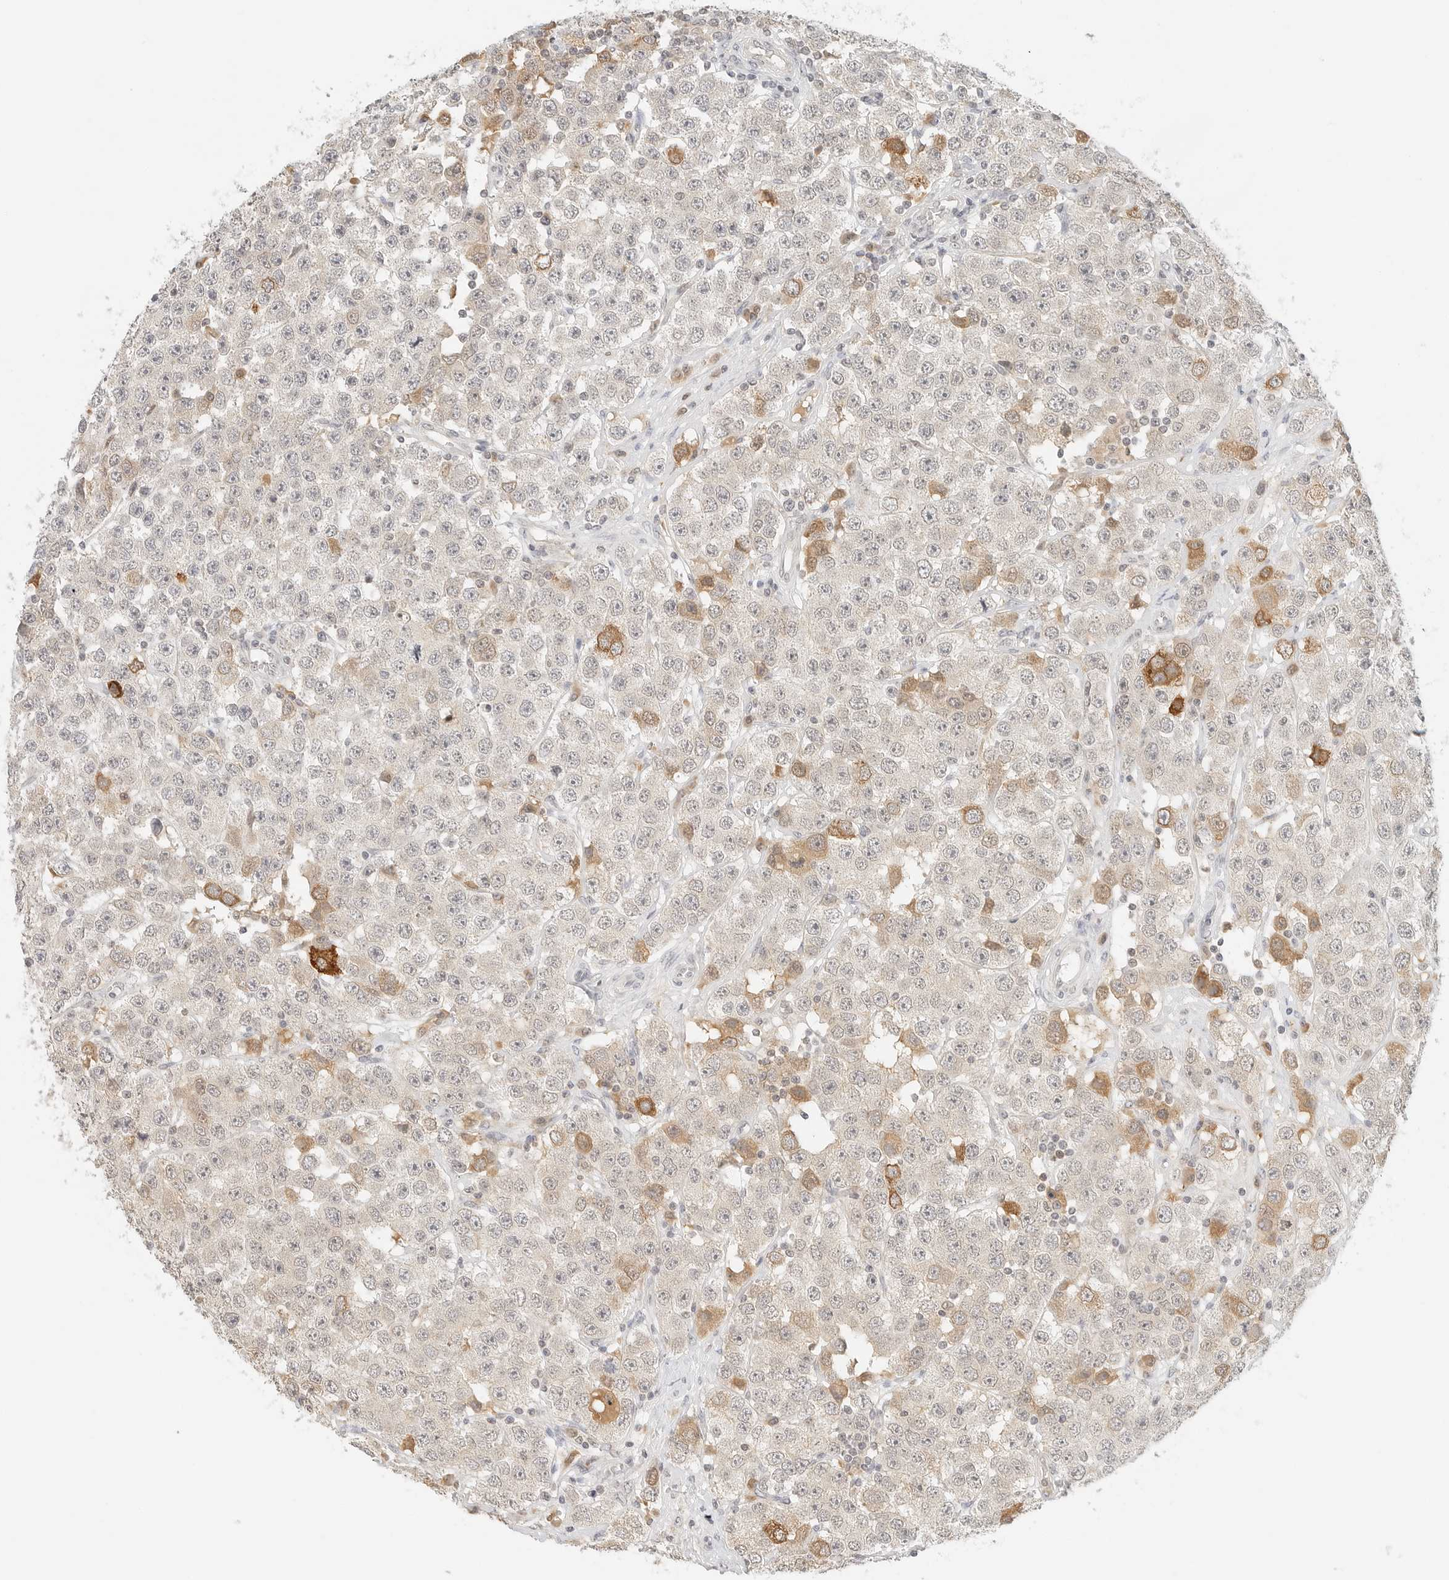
{"staining": {"intensity": "moderate", "quantity": "<25%", "location": "cytoplasmic/membranous"}, "tissue": "testis cancer", "cell_type": "Tumor cells", "image_type": "cancer", "snomed": [{"axis": "morphology", "description": "Seminoma, NOS"}, {"axis": "topography", "description": "Testis"}], "caption": "The immunohistochemical stain highlights moderate cytoplasmic/membranous staining in tumor cells of testis cancer tissue.", "gene": "NEO1", "patient": {"sex": "male", "age": 28}}